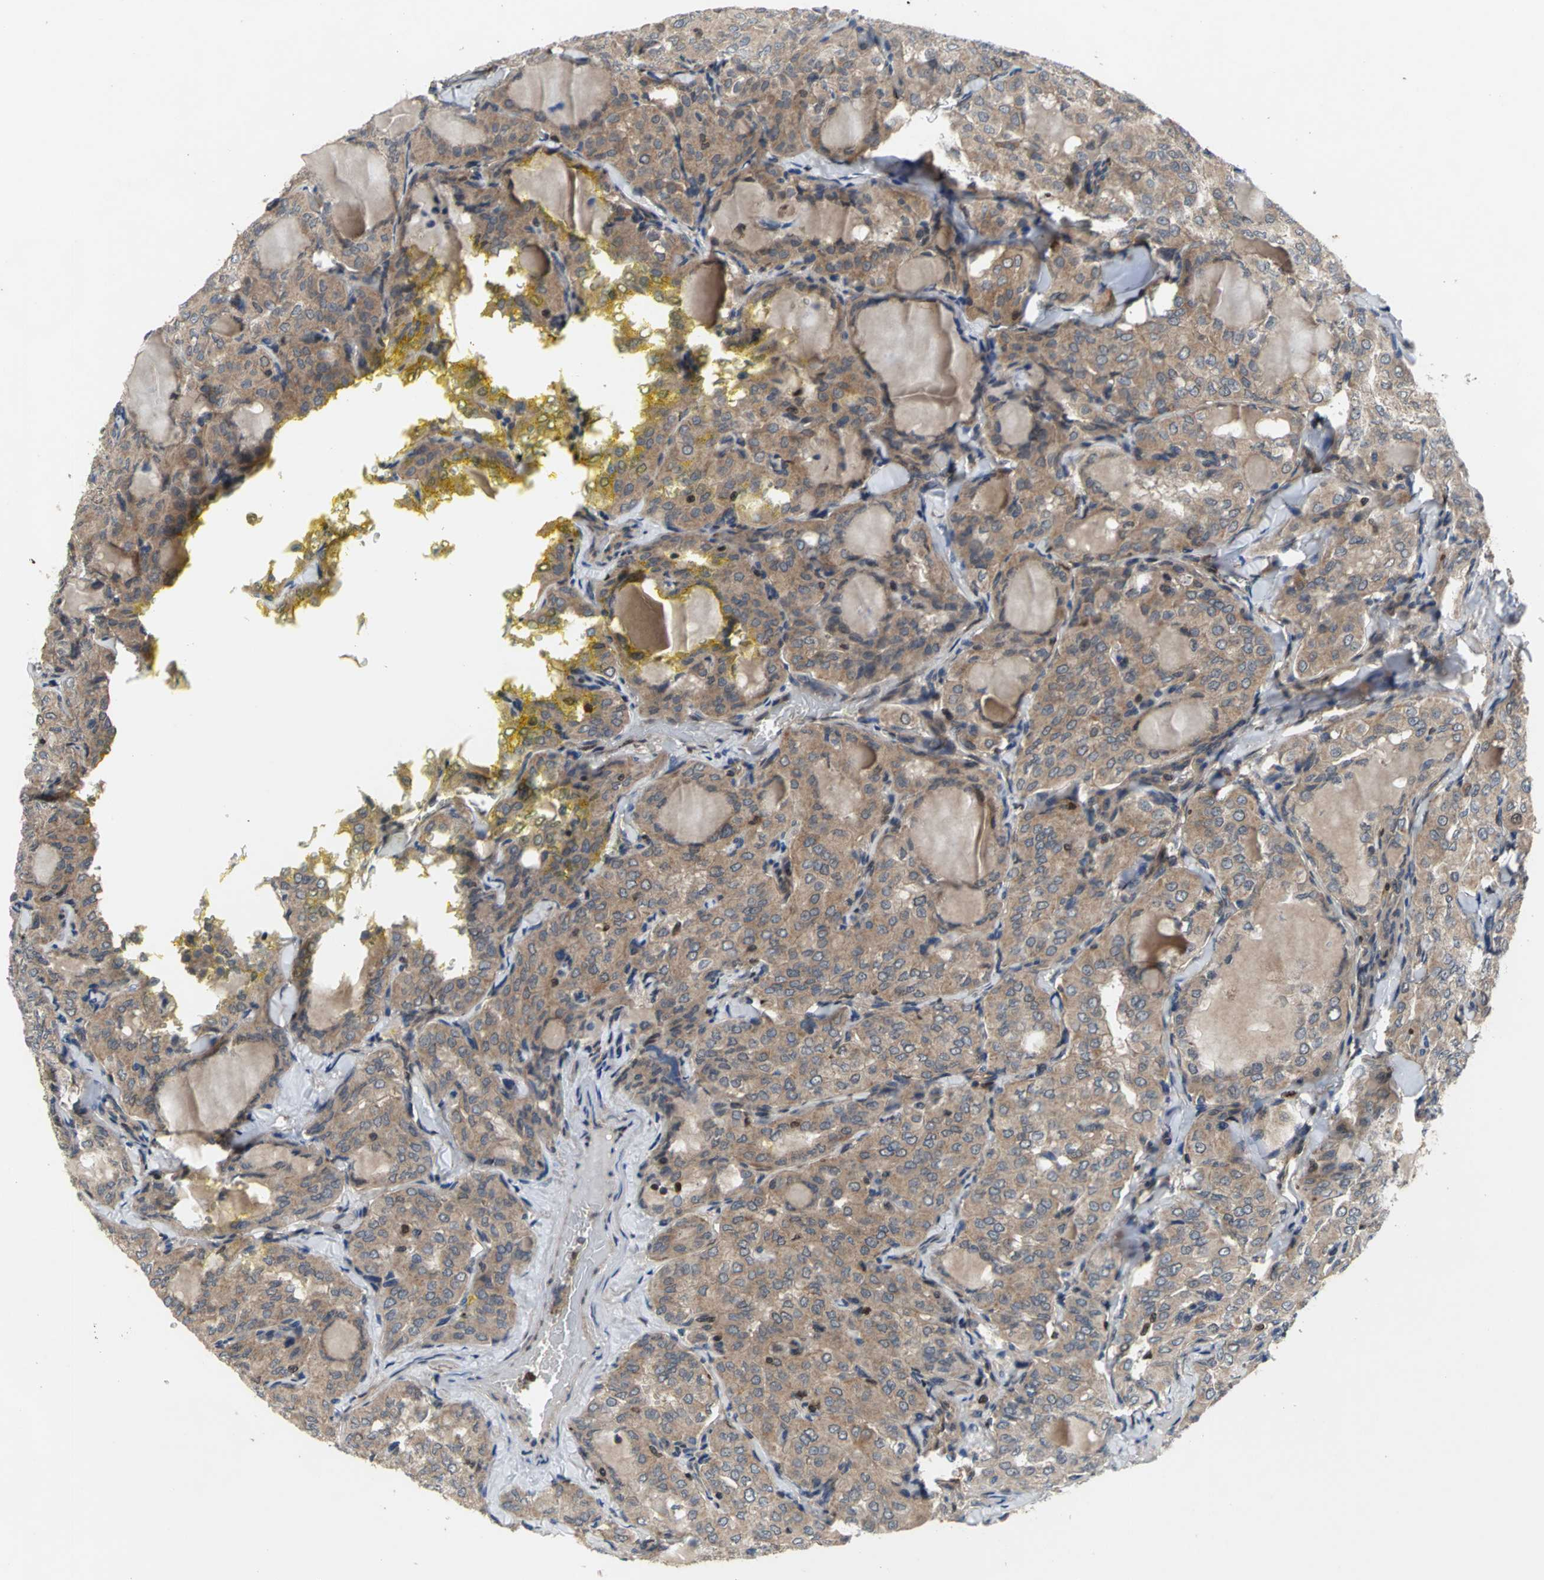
{"staining": {"intensity": "moderate", "quantity": ">75%", "location": "cytoplasmic/membranous"}, "tissue": "thyroid cancer", "cell_type": "Tumor cells", "image_type": "cancer", "snomed": [{"axis": "morphology", "description": "Papillary adenocarcinoma, NOS"}, {"axis": "topography", "description": "Thyroid gland"}], "caption": "DAB (3,3'-diaminobenzidine) immunohistochemical staining of human papillary adenocarcinoma (thyroid) reveals moderate cytoplasmic/membranous protein staining in approximately >75% of tumor cells.", "gene": "AHR", "patient": {"sex": "male", "age": 20}}